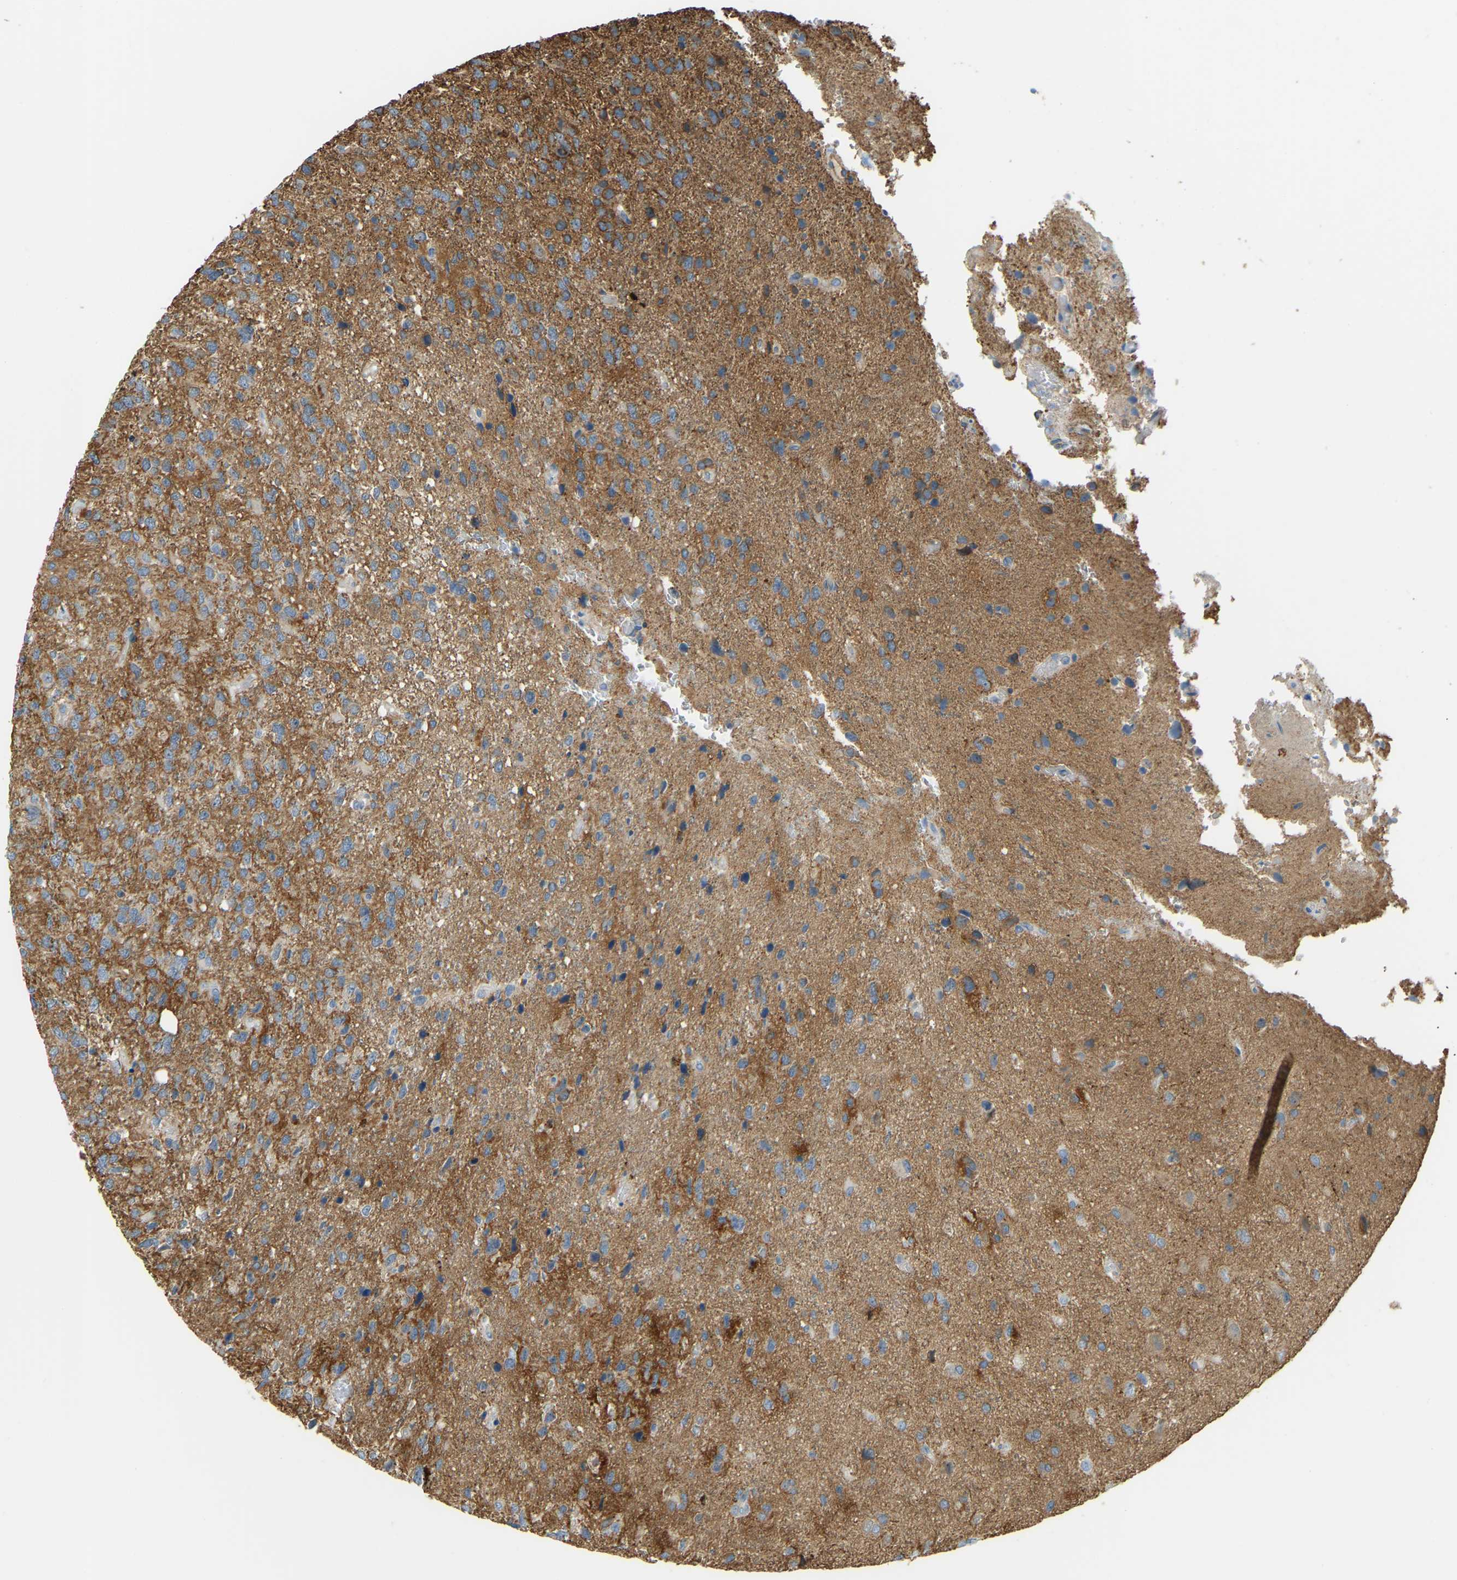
{"staining": {"intensity": "moderate", "quantity": ">75%", "location": "cytoplasmic/membranous"}, "tissue": "glioma", "cell_type": "Tumor cells", "image_type": "cancer", "snomed": [{"axis": "morphology", "description": "Glioma, malignant, High grade"}, {"axis": "topography", "description": "Brain"}], "caption": "Brown immunohistochemical staining in human glioma reveals moderate cytoplasmic/membranous expression in approximately >75% of tumor cells.", "gene": "NME8", "patient": {"sex": "female", "age": 58}}